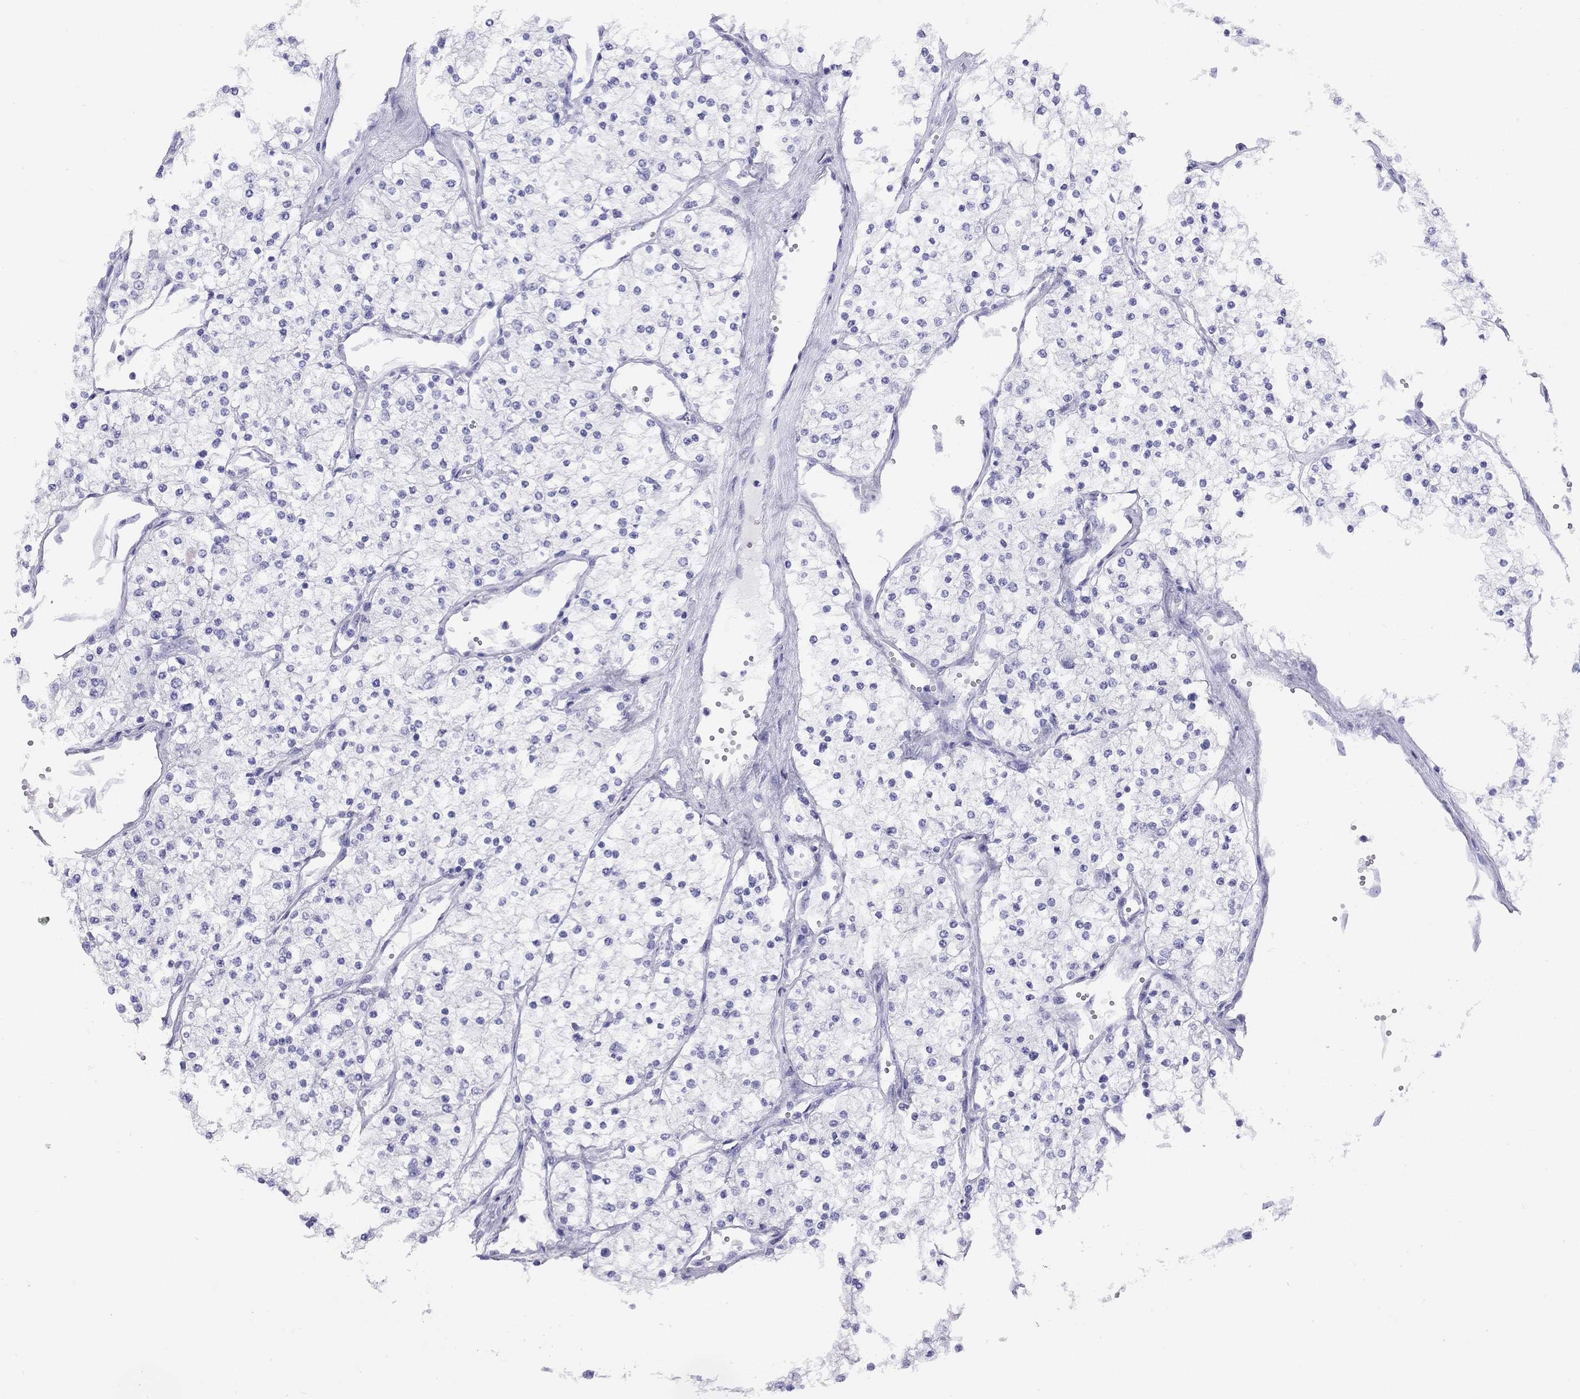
{"staining": {"intensity": "negative", "quantity": "none", "location": "none"}, "tissue": "renal cancer", "cell_type": "Tumor cells", "image_type": "cancer", "snomed": [{"axis": "morphology", "description": "Adenocarcinoma, NOS"}, {"axis": "topography", "description": "Kidney"}], "caption": "IHC of human adenocarcinoma (renal) displays no positivity in tumor cells. (DAB (3,3'-diaminobenzidine) immunohistochemistry (IHC) with hematoxylin counter stain).", "gene": "LRIT2", "patient": {"sex": "male", "age": 80}}